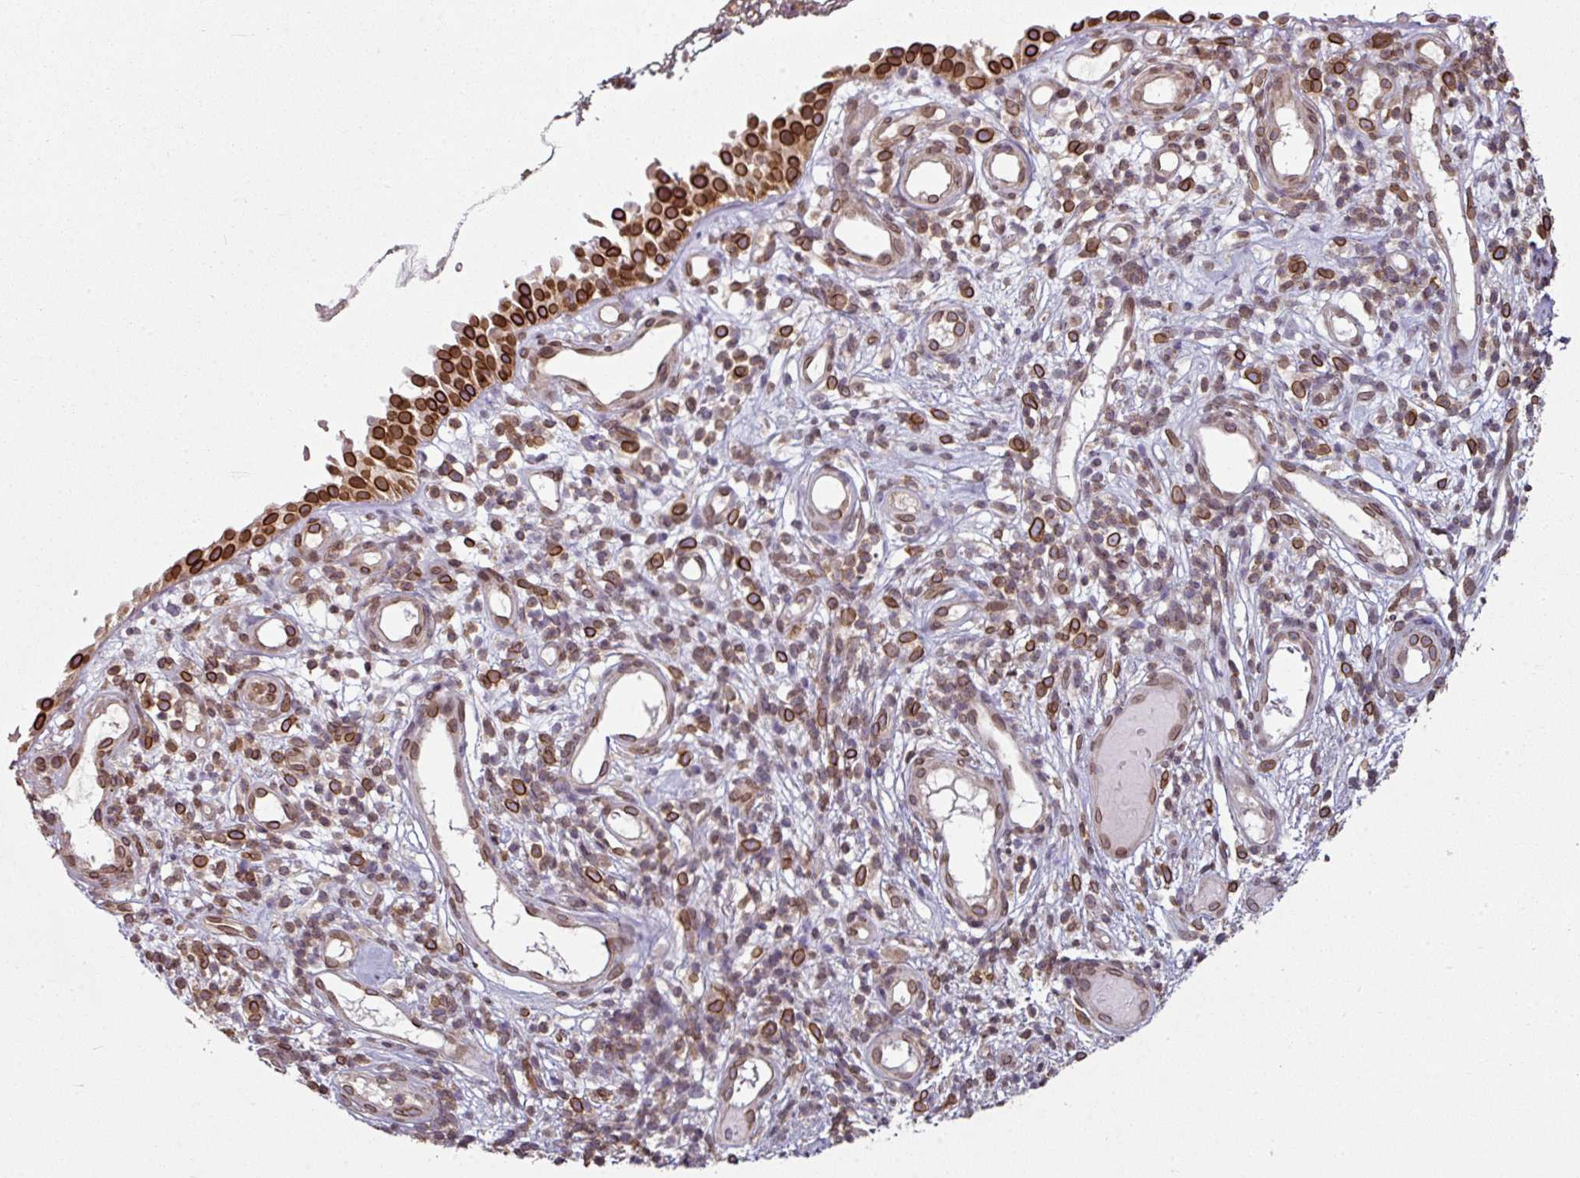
{"staining": {"intensity": "strong", "quantity": ">75%", "location": "cytoplasmic/membranous,nuclear"}, "tissue": "nasopharynx", "cell_type": "Respiratory epithelial cells", "image_type": "normal", "snomed": [{"axis": "morphology", "description": "Normal tissue, NOS"}, {"axis": "morphology", "description": "Inflammation, NOS"}, {"axis": "topography", "description": "Nasopharynx"}], "caption": "High-power microscopy captured an immunohistochemistry (IHC) image of normal nasopharynx, revealing strong cytoplasmic/membranous,nuclear staining in about >75% of respiratory epithelial cells.", "gene": "RANGAP1", "patient": {"sex": "male", "age": 54}}